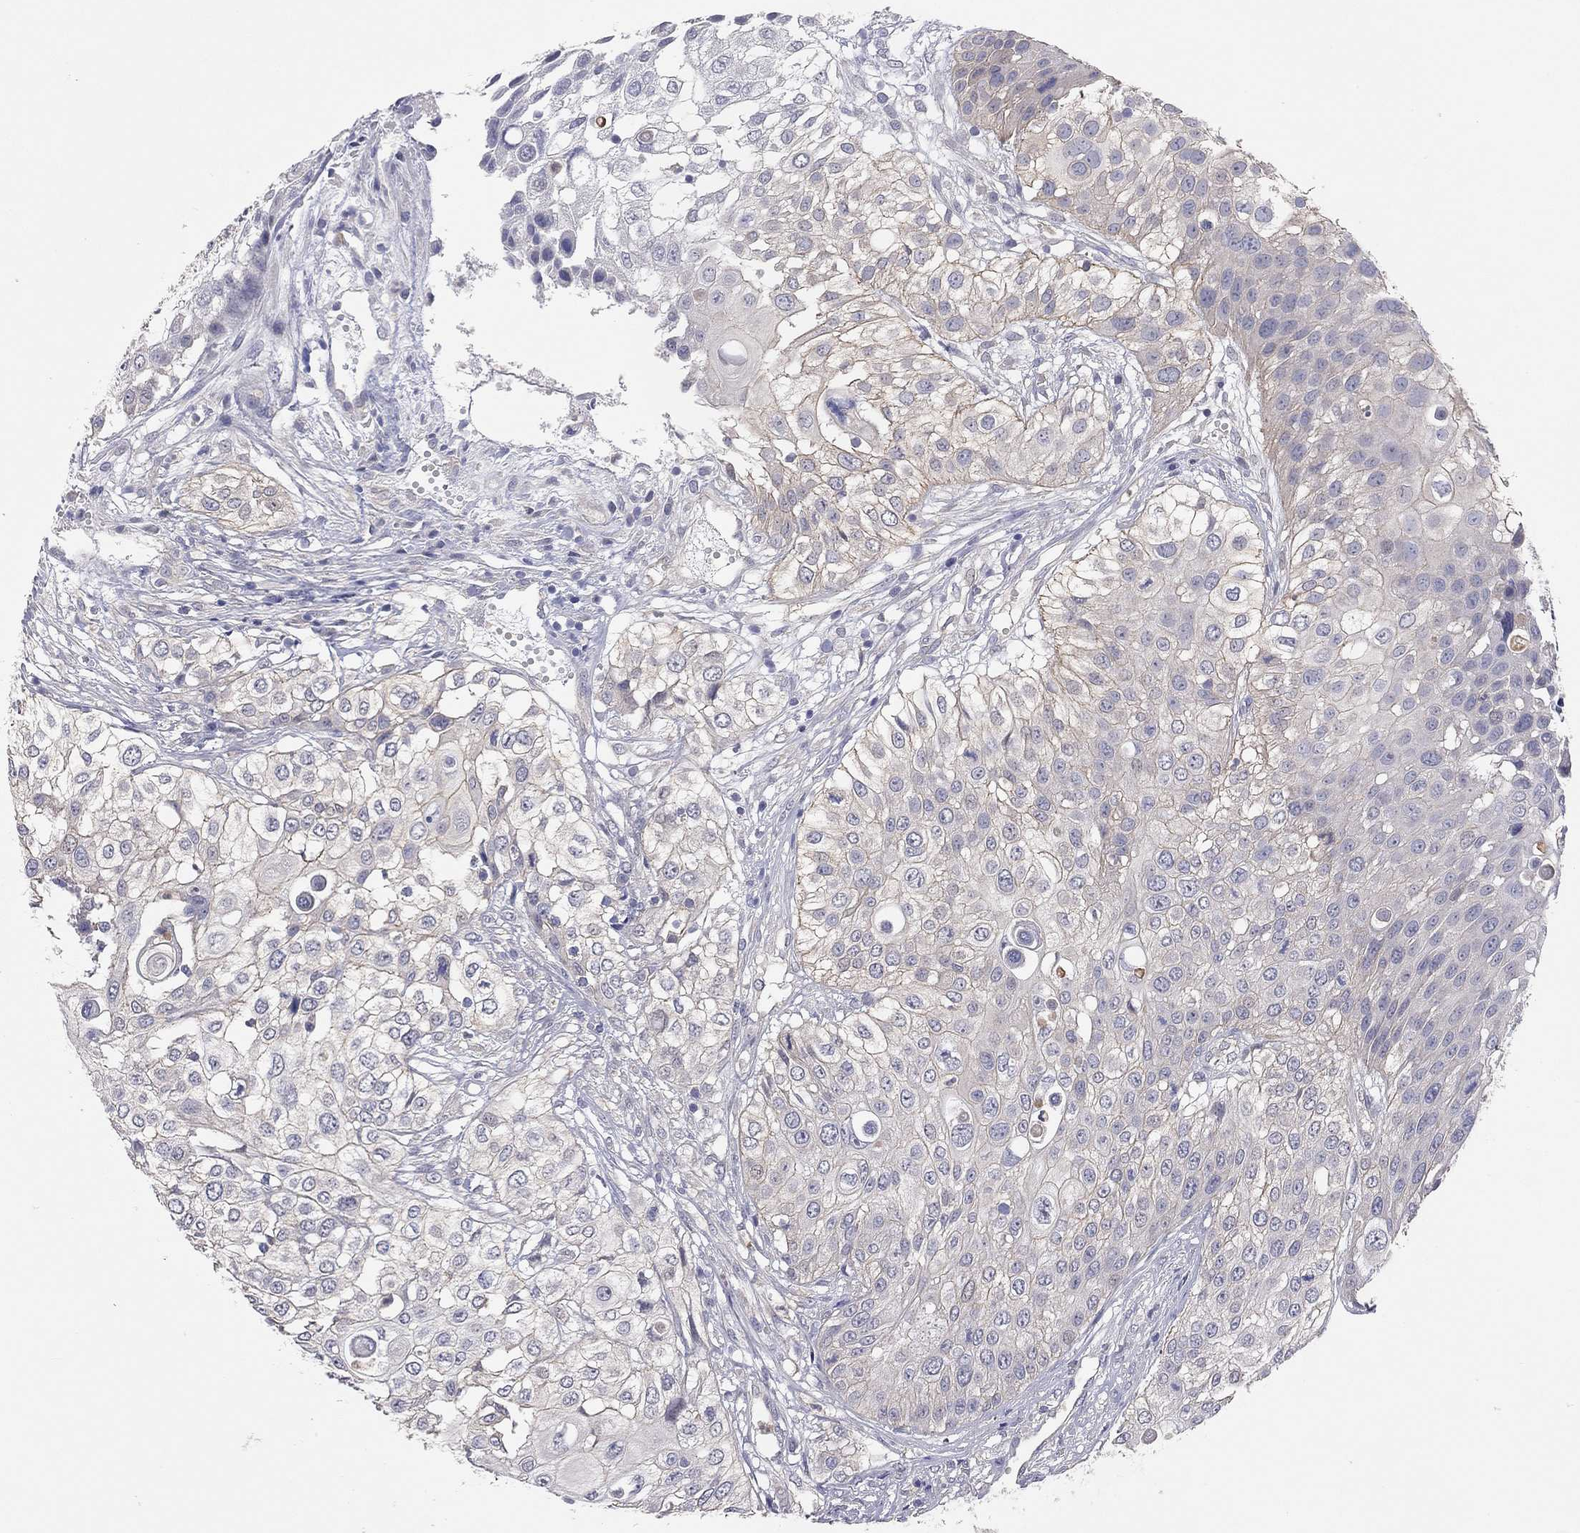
{"staining": {"intensity": "negative", "quantity": "none", "location": "none"}, "tissue": "urothelial cancer", "cell_type": "Tumor cells", "image_type": "cancer", "snomed": [{"axis": "morphology", "description": "Urothelial carcinoma, High grade"}, {"axis": "topography", "description": "Urinary bladder"}], "caption": "Tumor cells are negative for brown protein staining in urothelial cancer.", "gene": "KCNB1", "patient": {"sex": "female", "age": 79}}